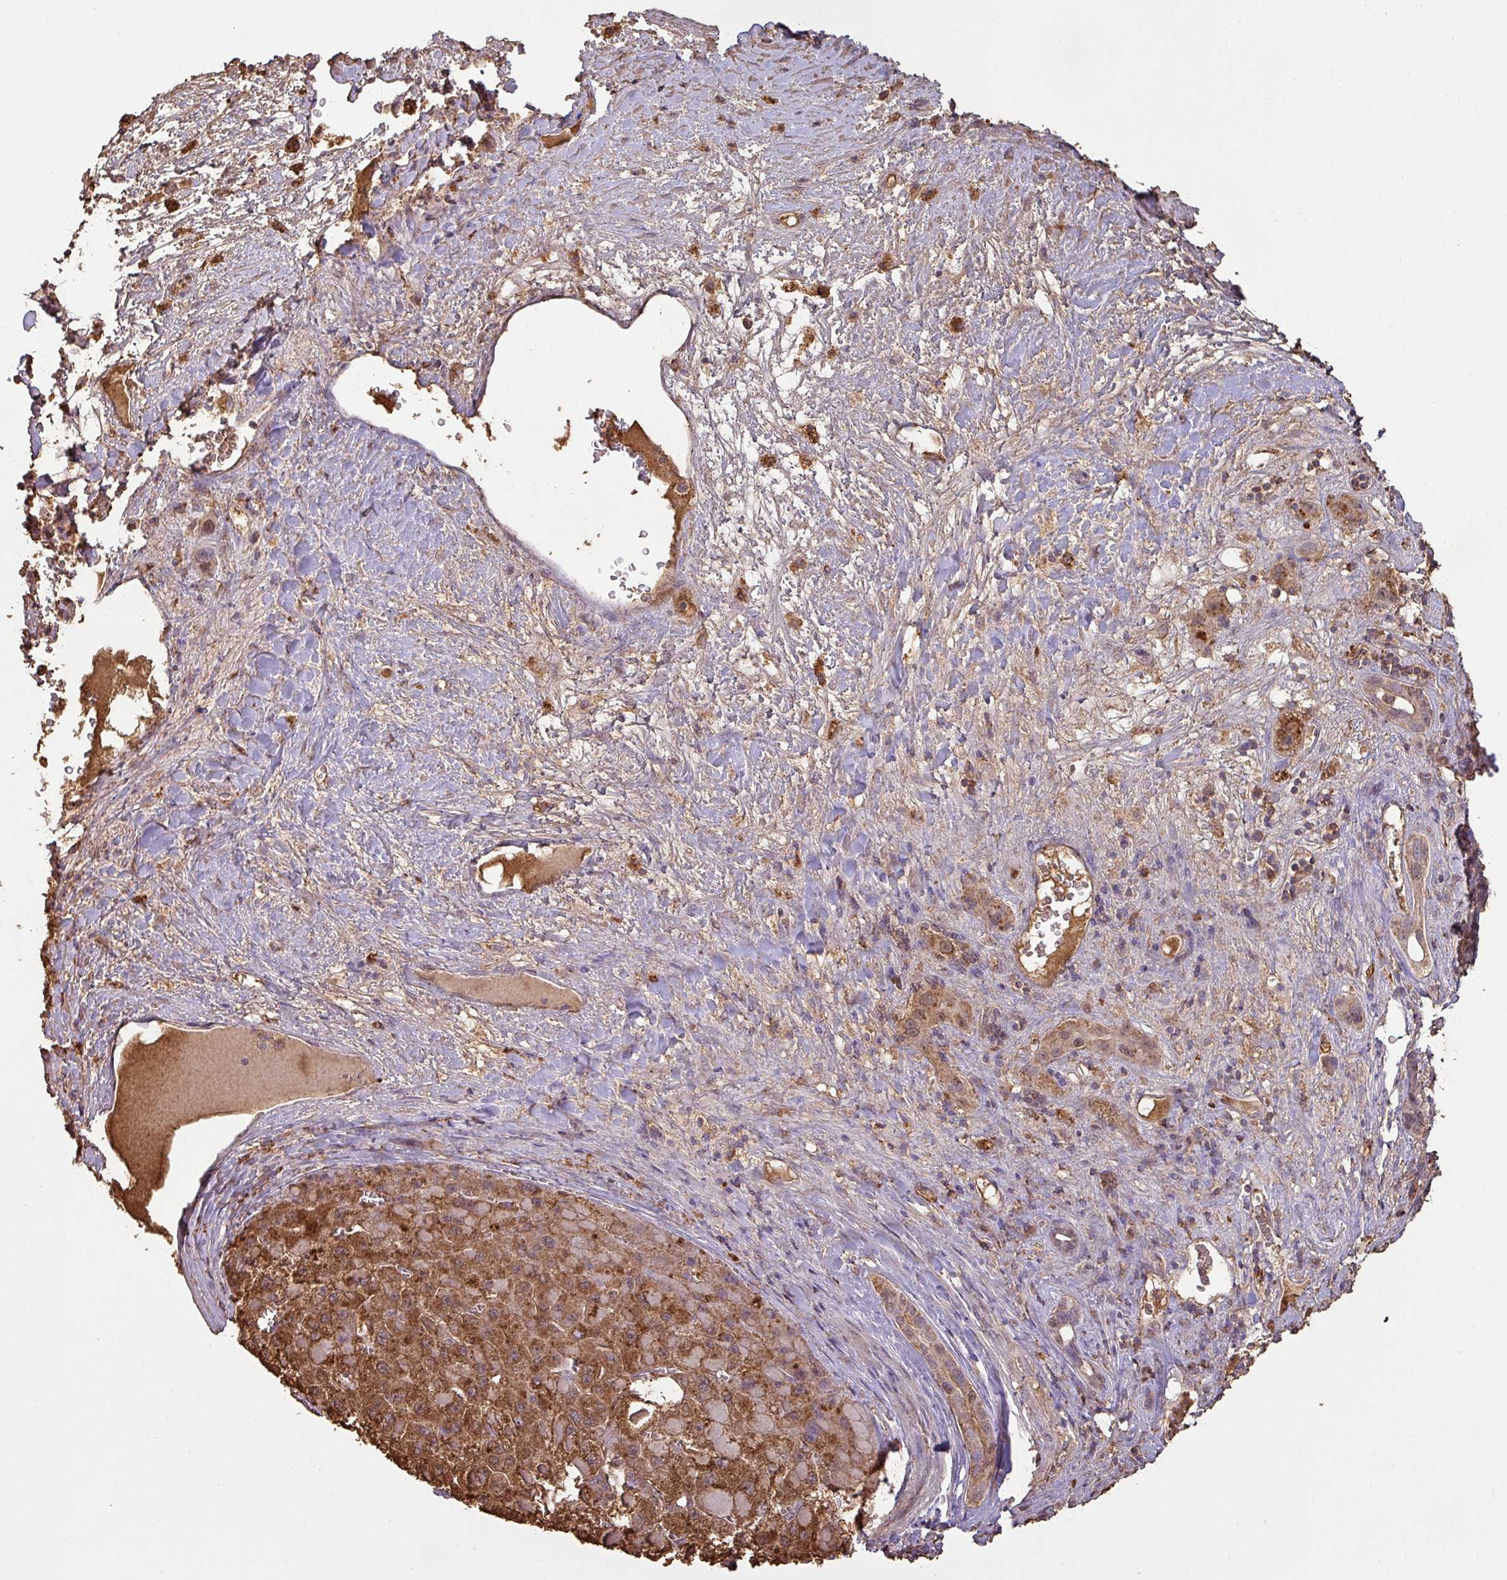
{"staining": {"intensity": "moderate", "quantity": ">75%", "location": "cytoplasmic/membranous"}, "tissue": "liver cancer", "cell_type": "Tumor cells", "image_type": "cancer", "snomed": [{"axis": "morphology", "description": "Carcinoma, Hepatocellular, NOS"}, {"axis": "topography", "description": "Liver"}], "caption": "Protein expression analysis of human liver cancer reveals moderate cytoplasmic/membranous positivity in approximately >75% of tumor cells.", "gene": "ATAT1", "patient": {"sex": "female", "age": 73}}